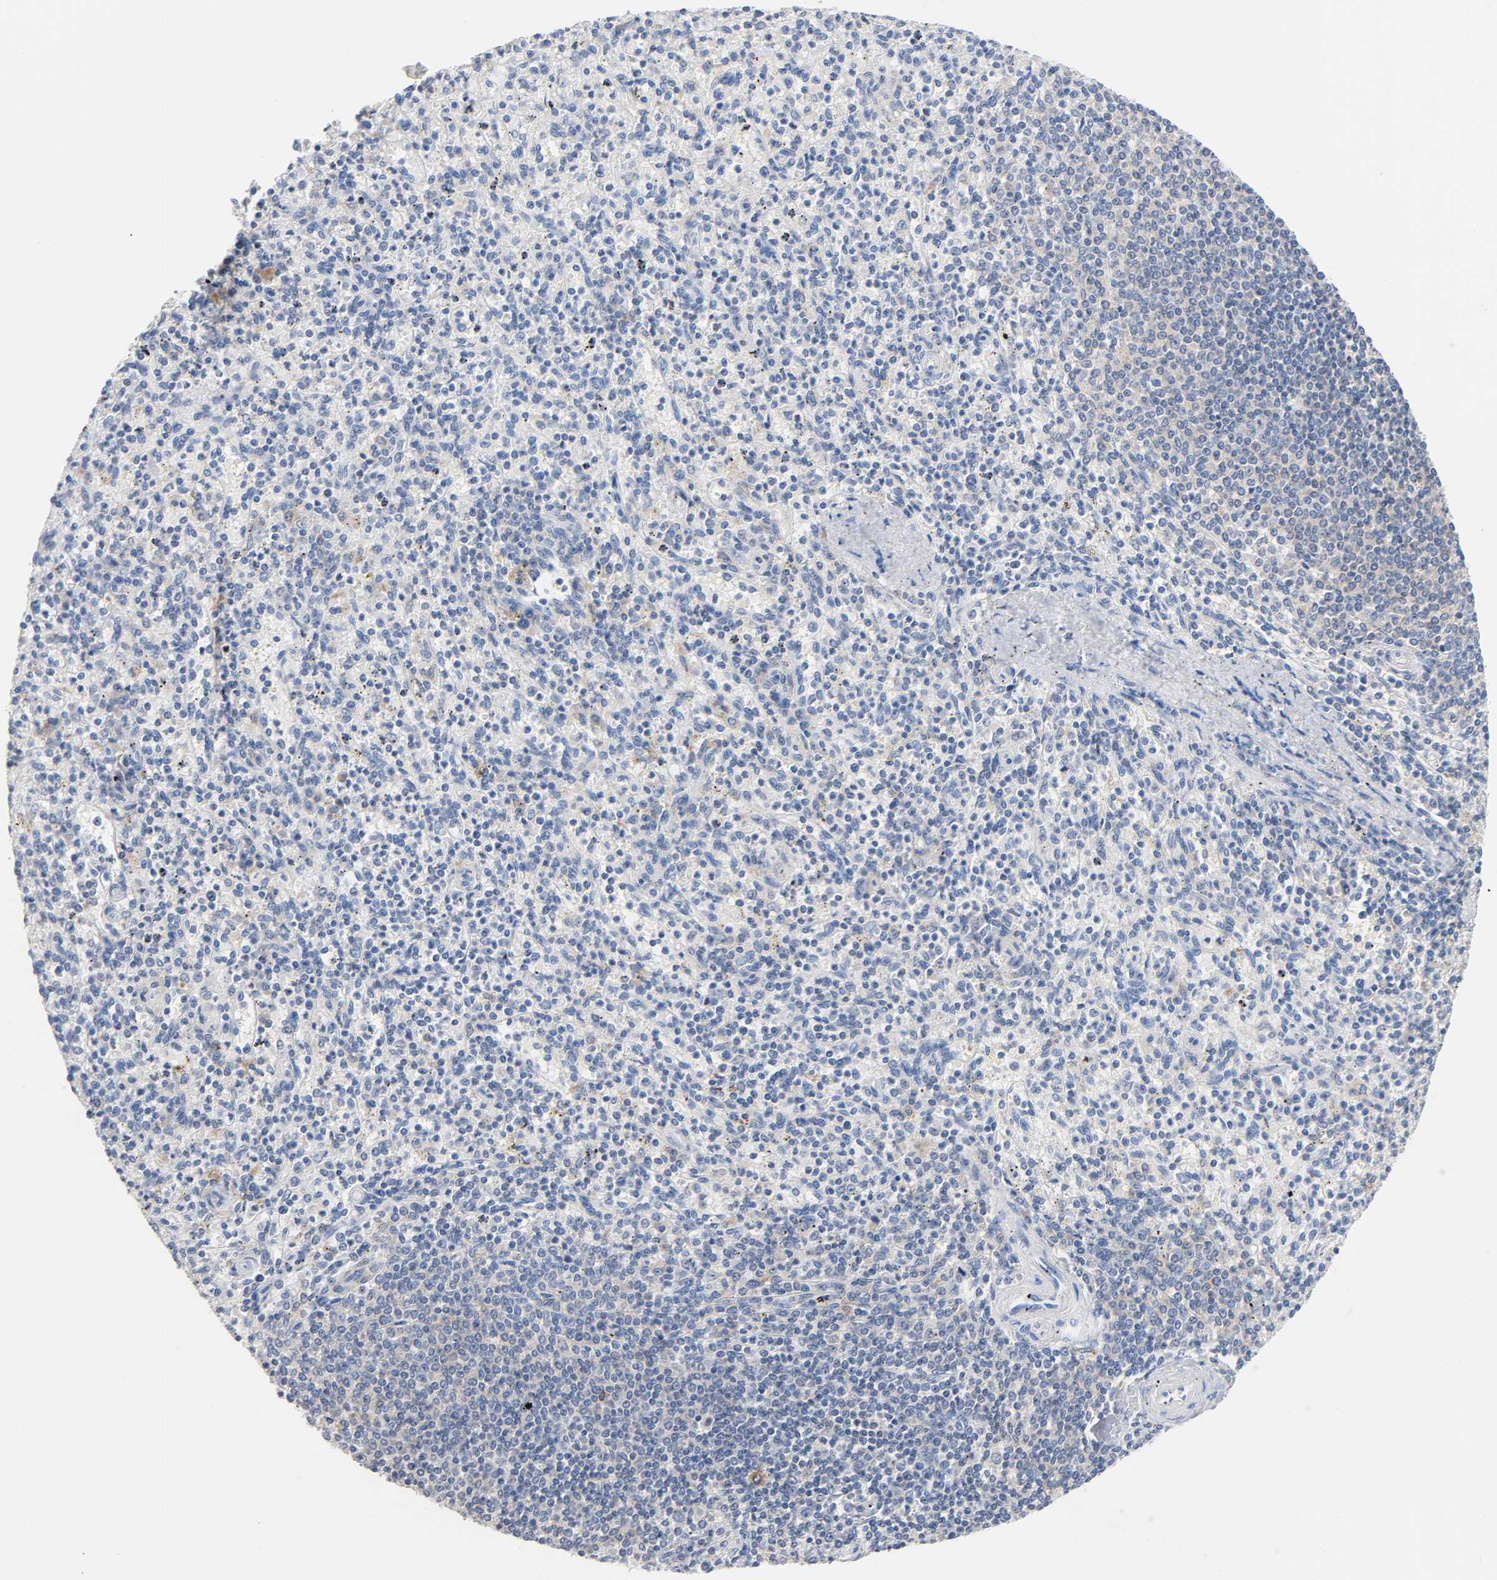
{"staining": {"intensity": "weak", "quantity": "<25%", "location": "cytoplasmic/membranous"}, "tissue": "spleen", "cell_type": "Cells in red pulp", "image_type": "normal", "snomed": [{"axis": "morphology", "description": "Normal tissue, NOS"}, {"axis": "topography", "description": "Spleen"}], "caption": "This is an immunohistochemistry (IHC) photomicrograph of normal human spleen. There is no expression in cells in red pulp.", "gene": "MALT1", "patient": {"sex": "male", "age": 72}}